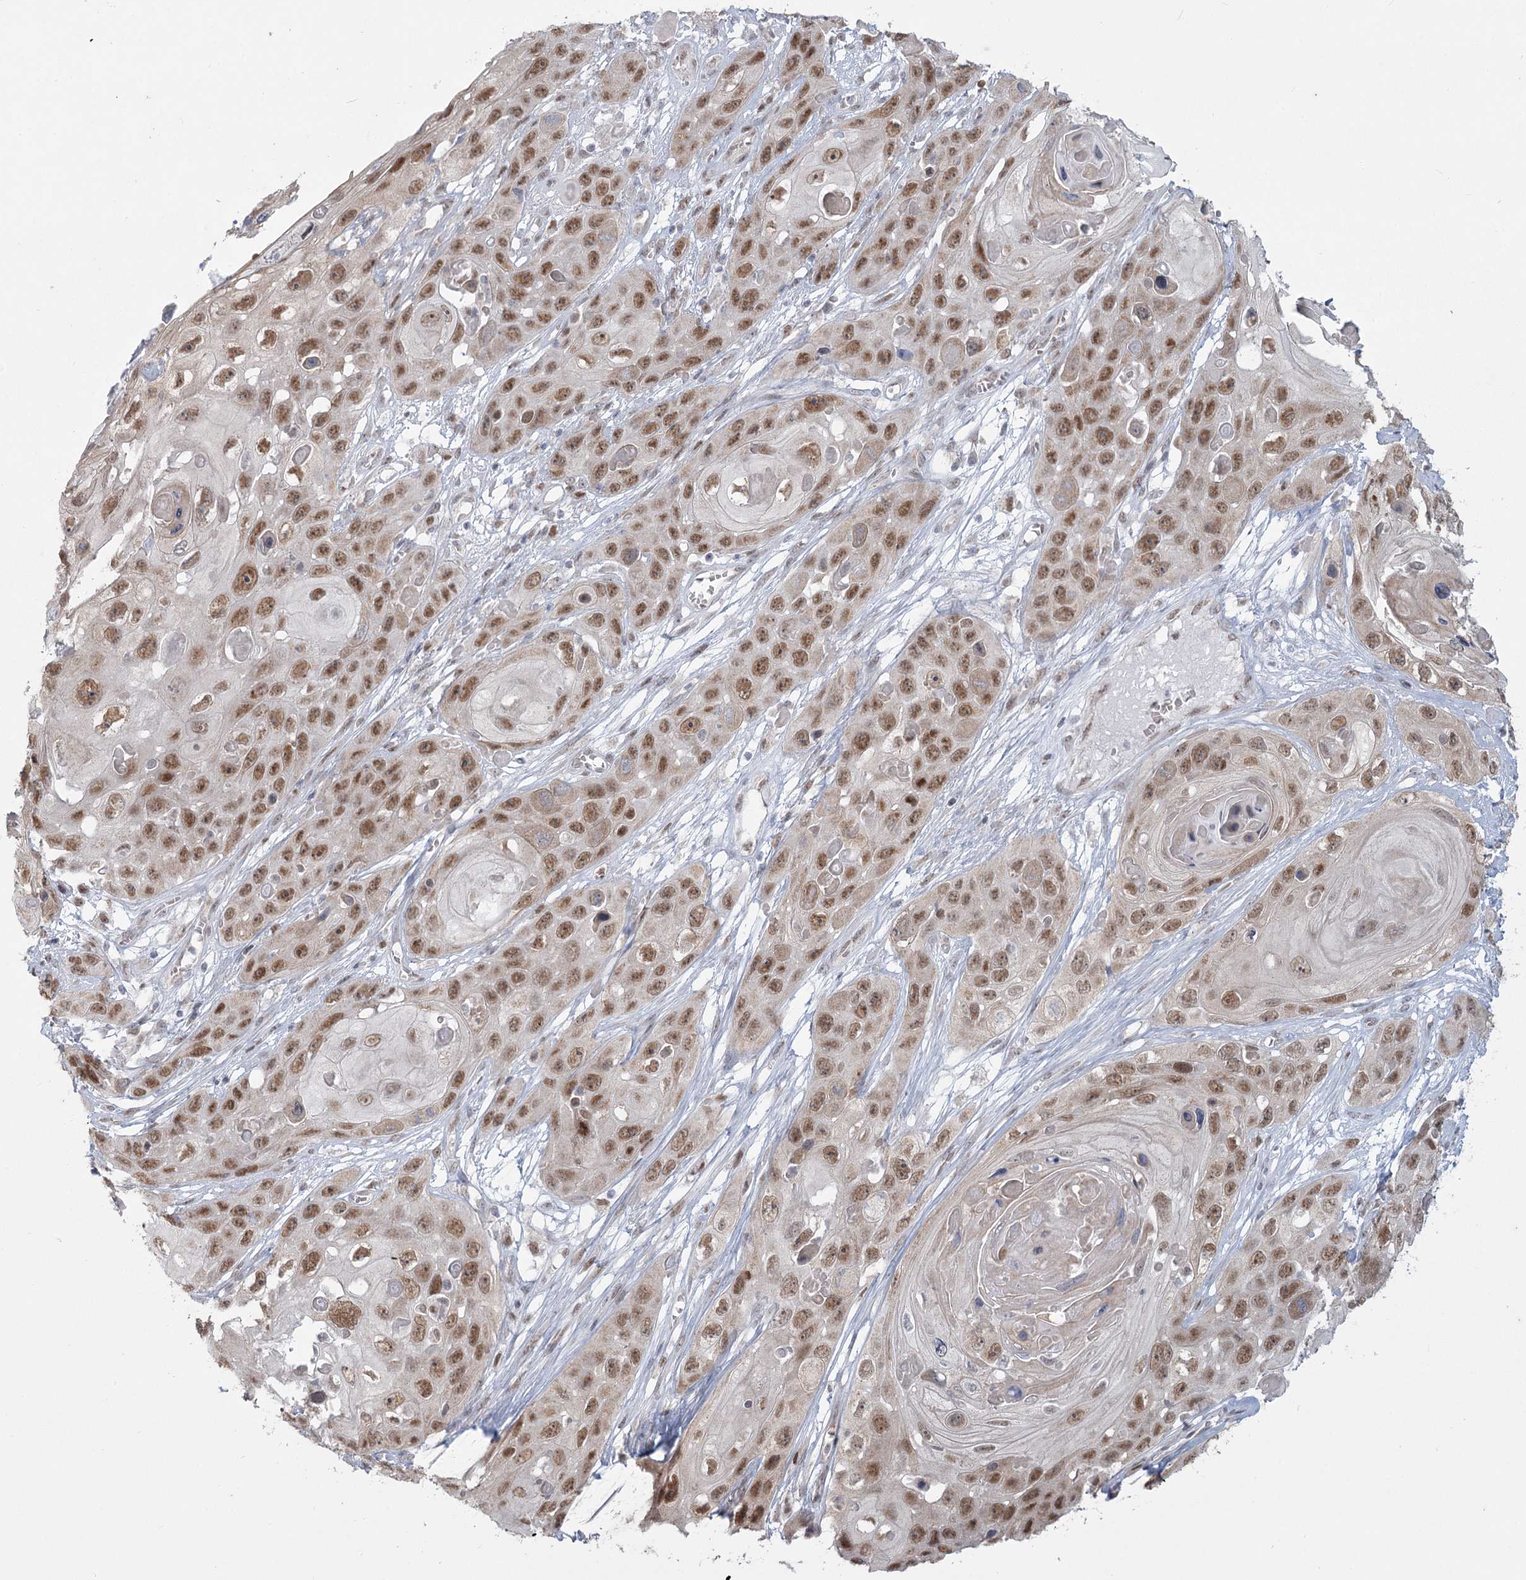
{"staining": {"intensity": "moderate", "quantity": ">75%", "location": "nuclear"}, "tissue": "skin cancer", "cell_type": "Tumor cells", "image_type": "cancer", "snomed": [{"axis": "morphology", "description": "Squamous cell carcinoma, NOS"}, {"axis": "topography", "description": "Skin"}], "caption": "Skin cancer (squamous cell carcinoma) tissue shows moderate nuclear staining in approximately >75% of tumor cells, visualized by immunohistochemistry. (DAB (3,3'-diaminobenzidine) IHC with brightfield microscopy, high magnification).", "gene": "MTG1", "patient": {"sex": "male", "age": 55}}